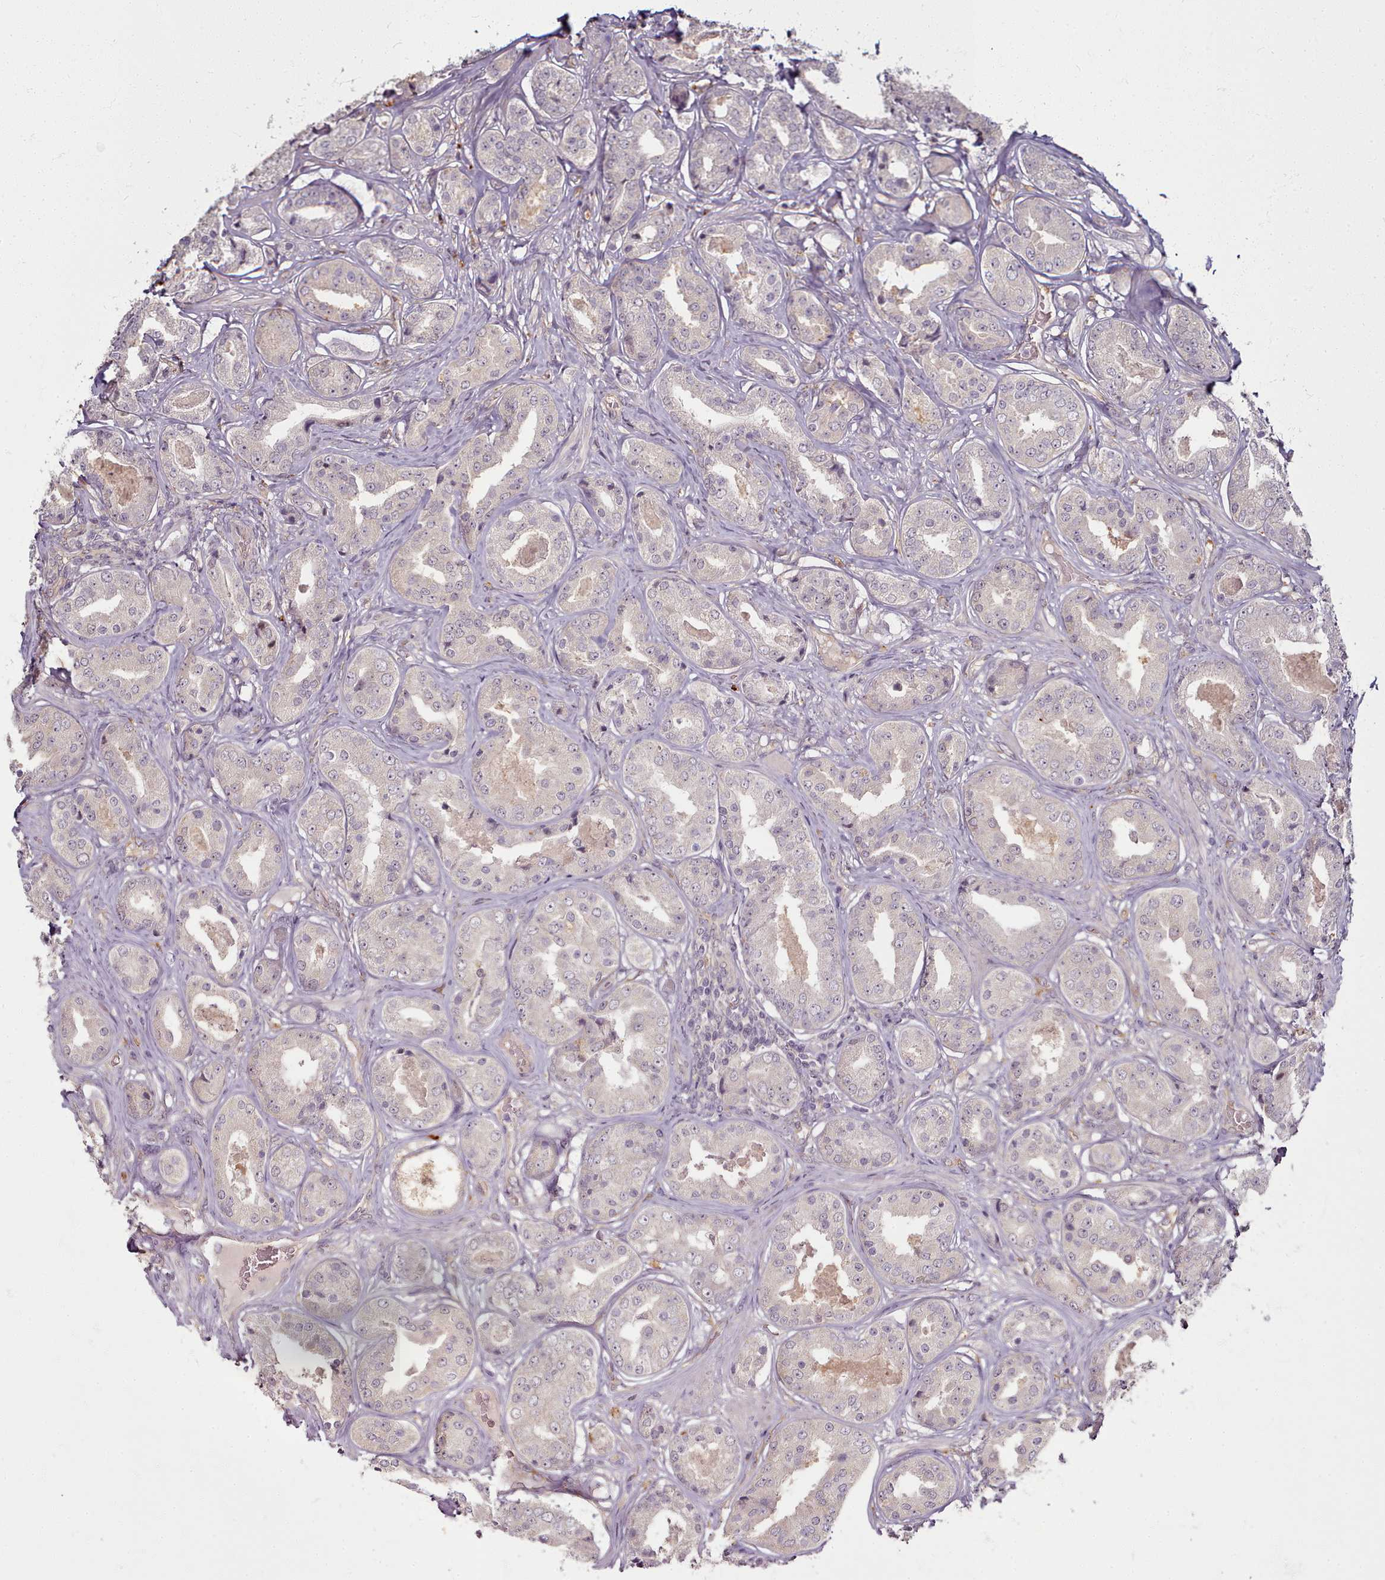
{"staining": {"intensity": "negative", "quantity": "none", "location": "none"}, "tissue": "prostate cancer", "cell_type": "Tumor cells", "image_type": "cancer", "snomed": [{"axis": "morphology", "description": "Adenocarcinoma, High grade"}, {"axis": "topography", "description": "Prostate"}], "caption": "Prostate cancer (high-grade adenocarcinoma) was stained to show a protein in brown. There is no significant positivity in tumor cells. (DAB (3,3'-diaminobenzidine) immunohistochemistry (IHC) visualized using brightfield microscopy, high magnification).", "gene": "C1QTNF5", "patient": {"sex": "male", "age": 63}}